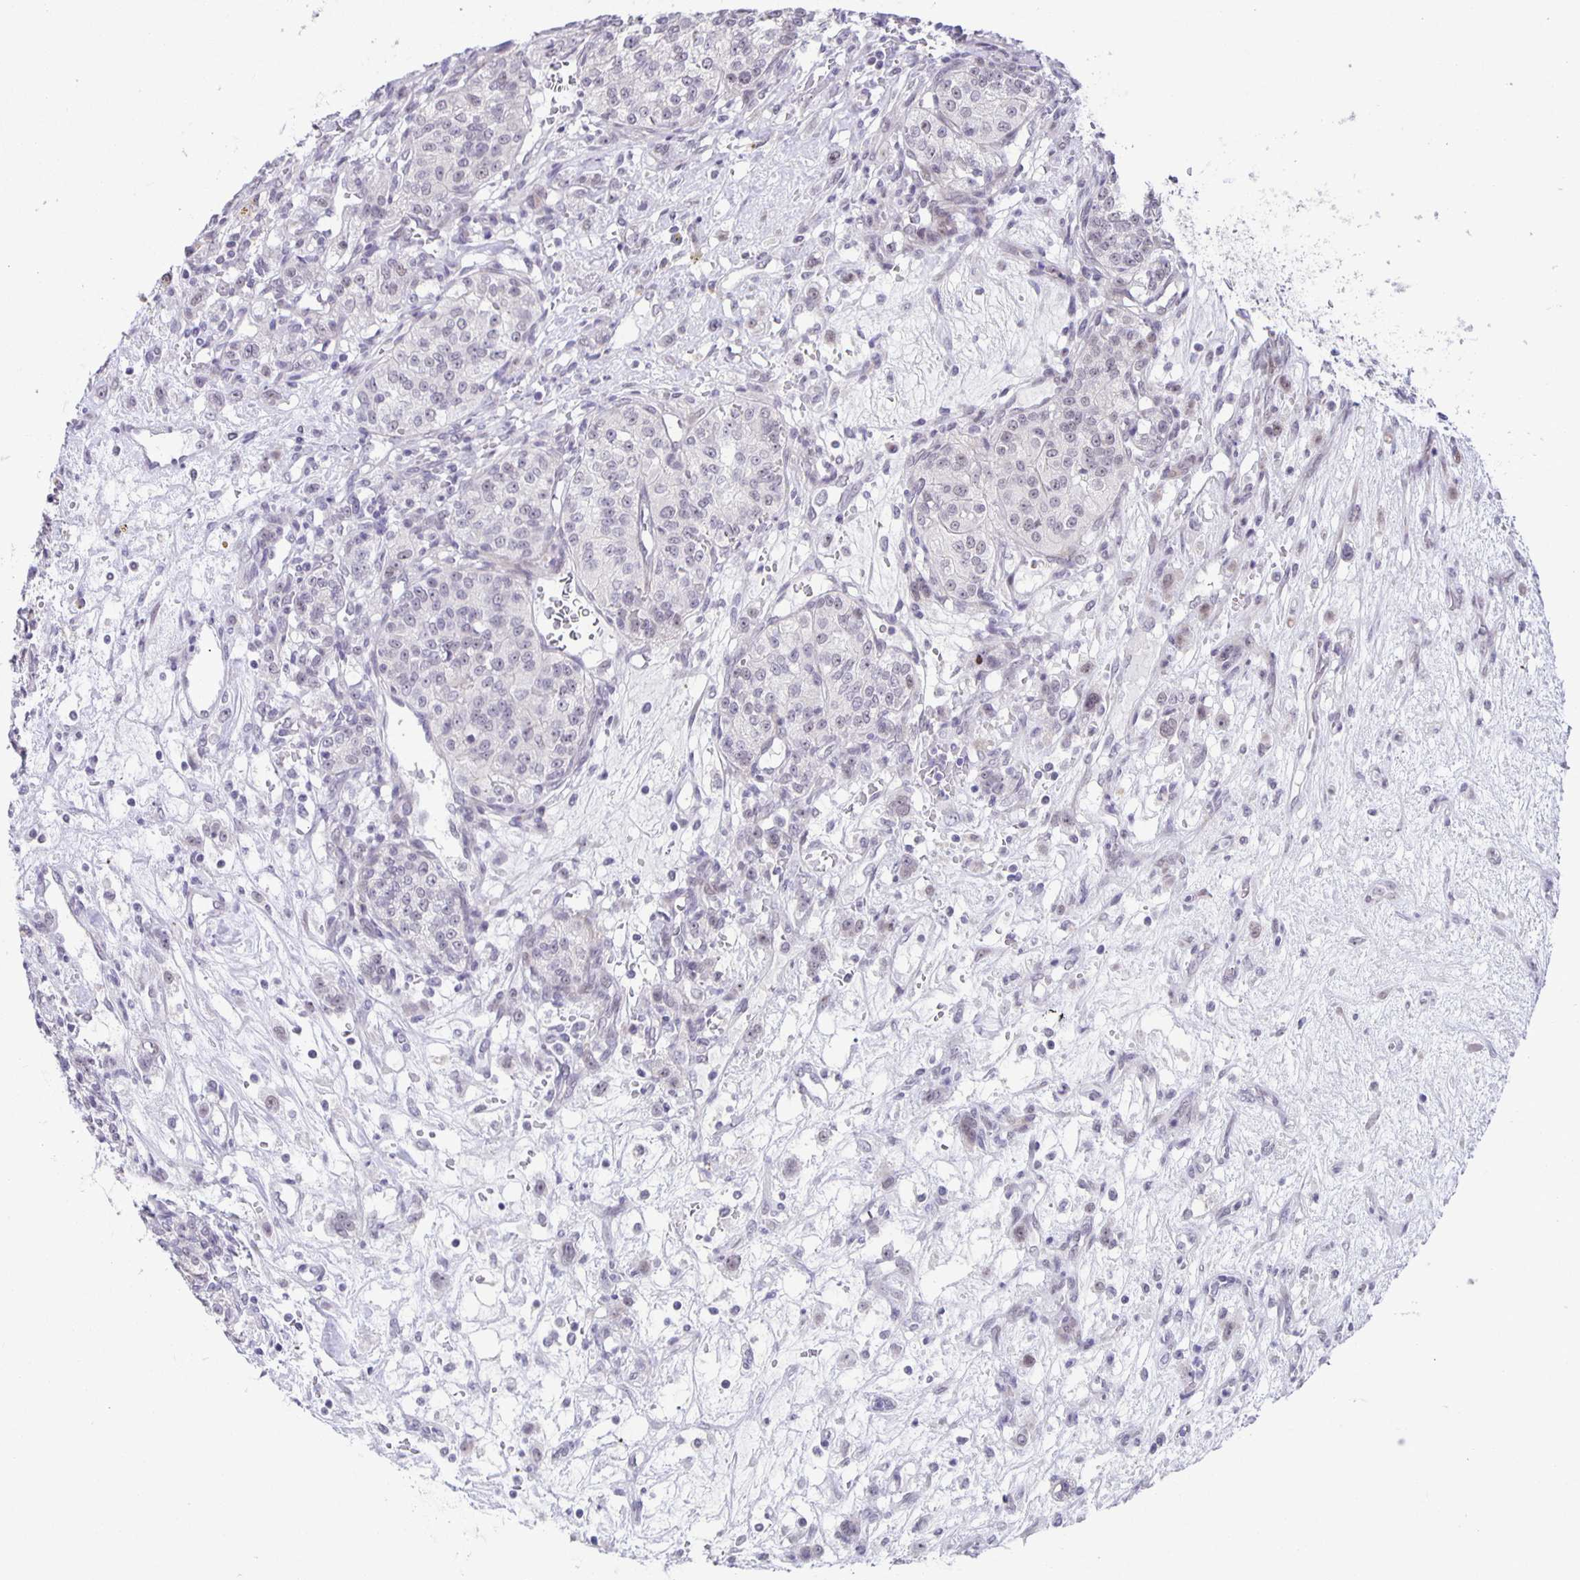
{"staining": {"intensity": "negative", "quantity": "none", "location": "none"}, "tissue": "renal cancer", "cell_type": "Tumor cells", "image_type": "cancer", "snomed": [{"axis": "morphology", "description": "Adenocarcinoma, NOS"}, {"axis": "topography", "description": "Kidney"}], "caption": "Protein analysis of renal cancer (adenocarcinoma) exhibits no significant staining in tumor cells.", "gene": "PHRF1", "patient": {"sex": "female", "age": 63}}